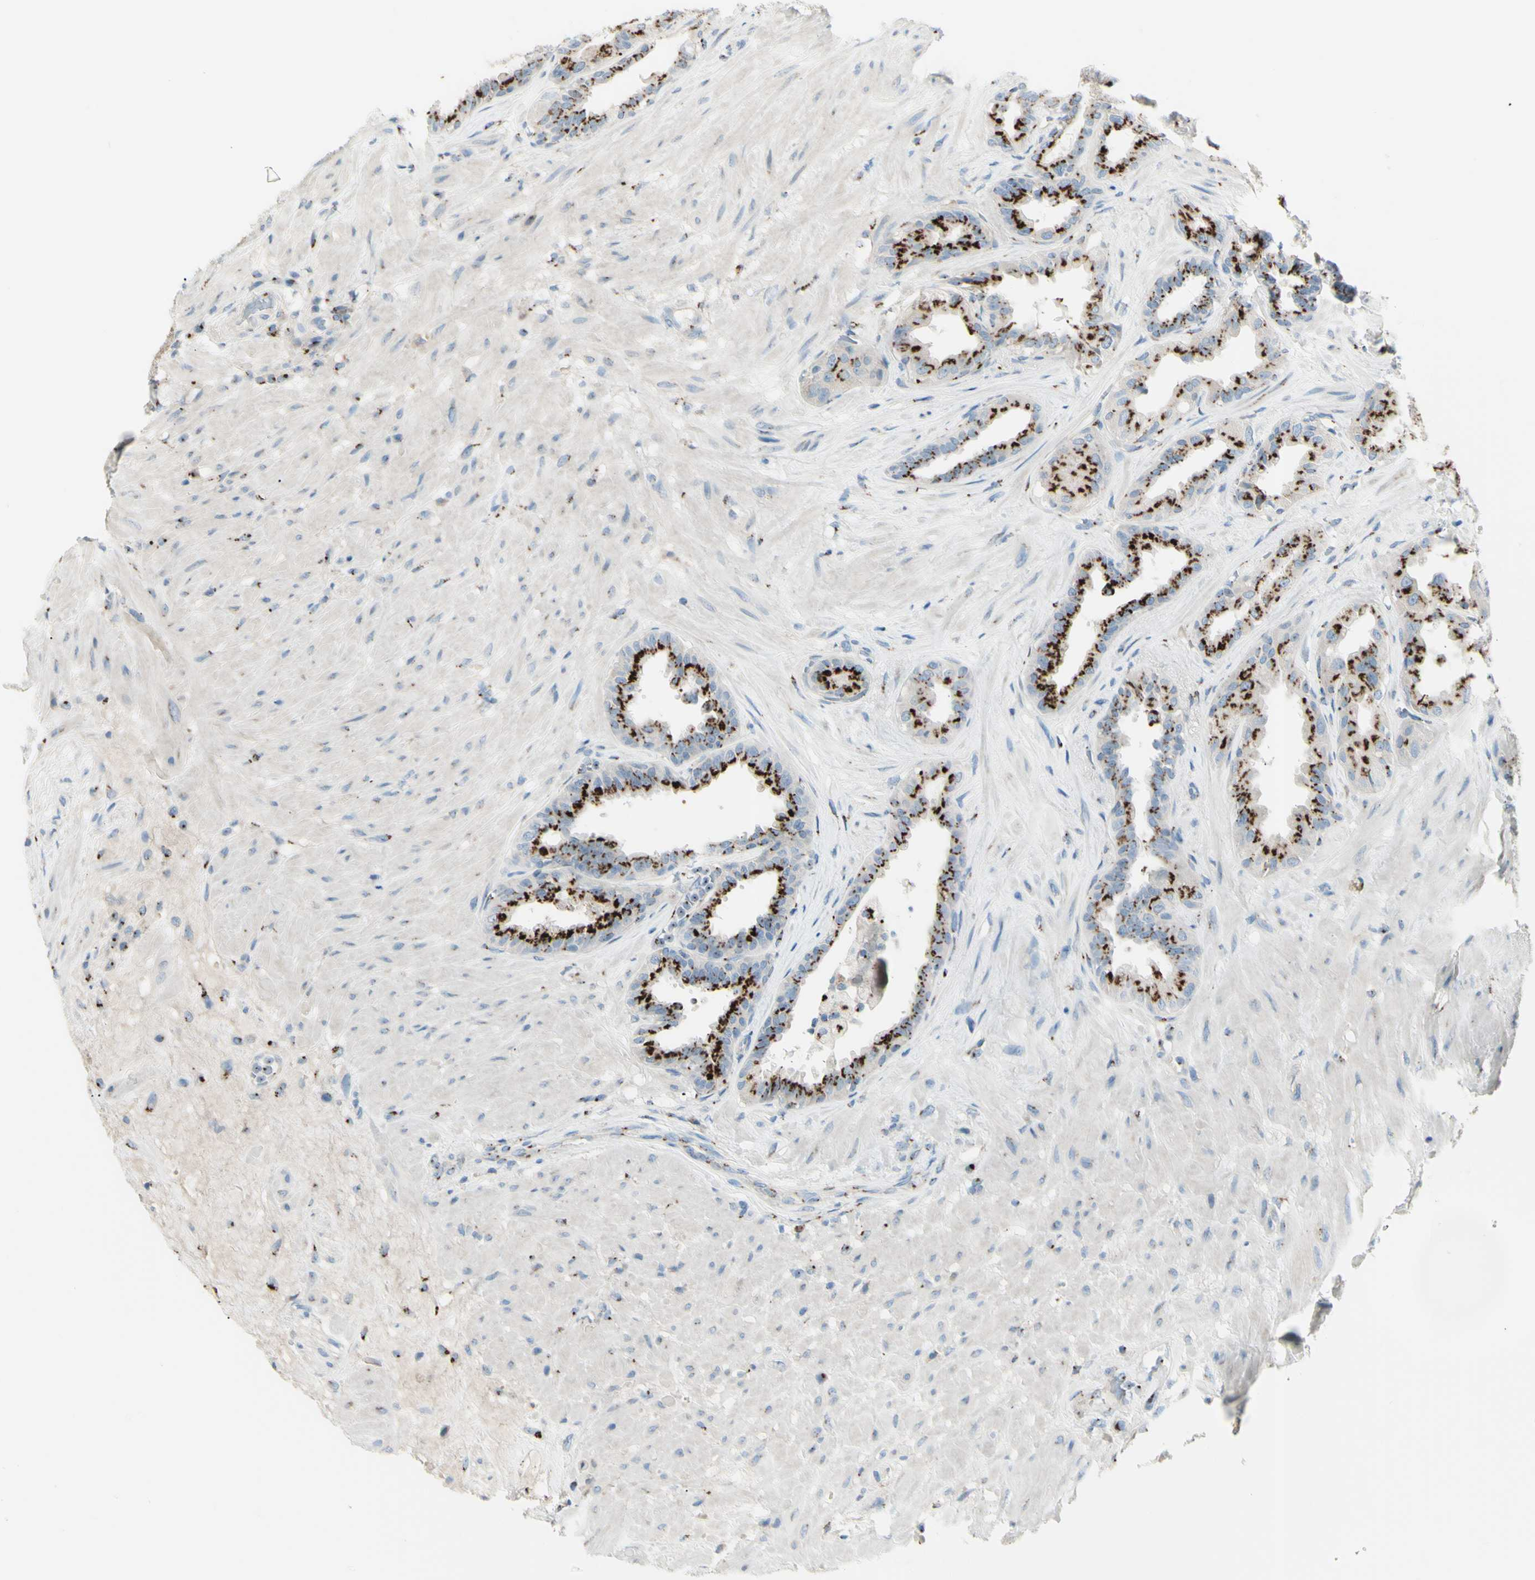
{"staining": {"intensity": "strong", "quantity": ">75%", "location": "cytoplasmic/membranous"}, "tissue": "seminal vesicle", "cell_type": "Glandular cells", "image_type": "normal", "snomed": [{"axis": "morphology", "description": "Normal tissue, NOS"}, {"axis": "topography", "description": "Seminal veicle"}], "caption": "Protein staining reveals strong cytoplasmic/membranous expression in about >75% of glandular cells in unremarkable seminal vesicle.", "gene": "B4GALT1", "patient": {"sex": "male", "age": 61}}